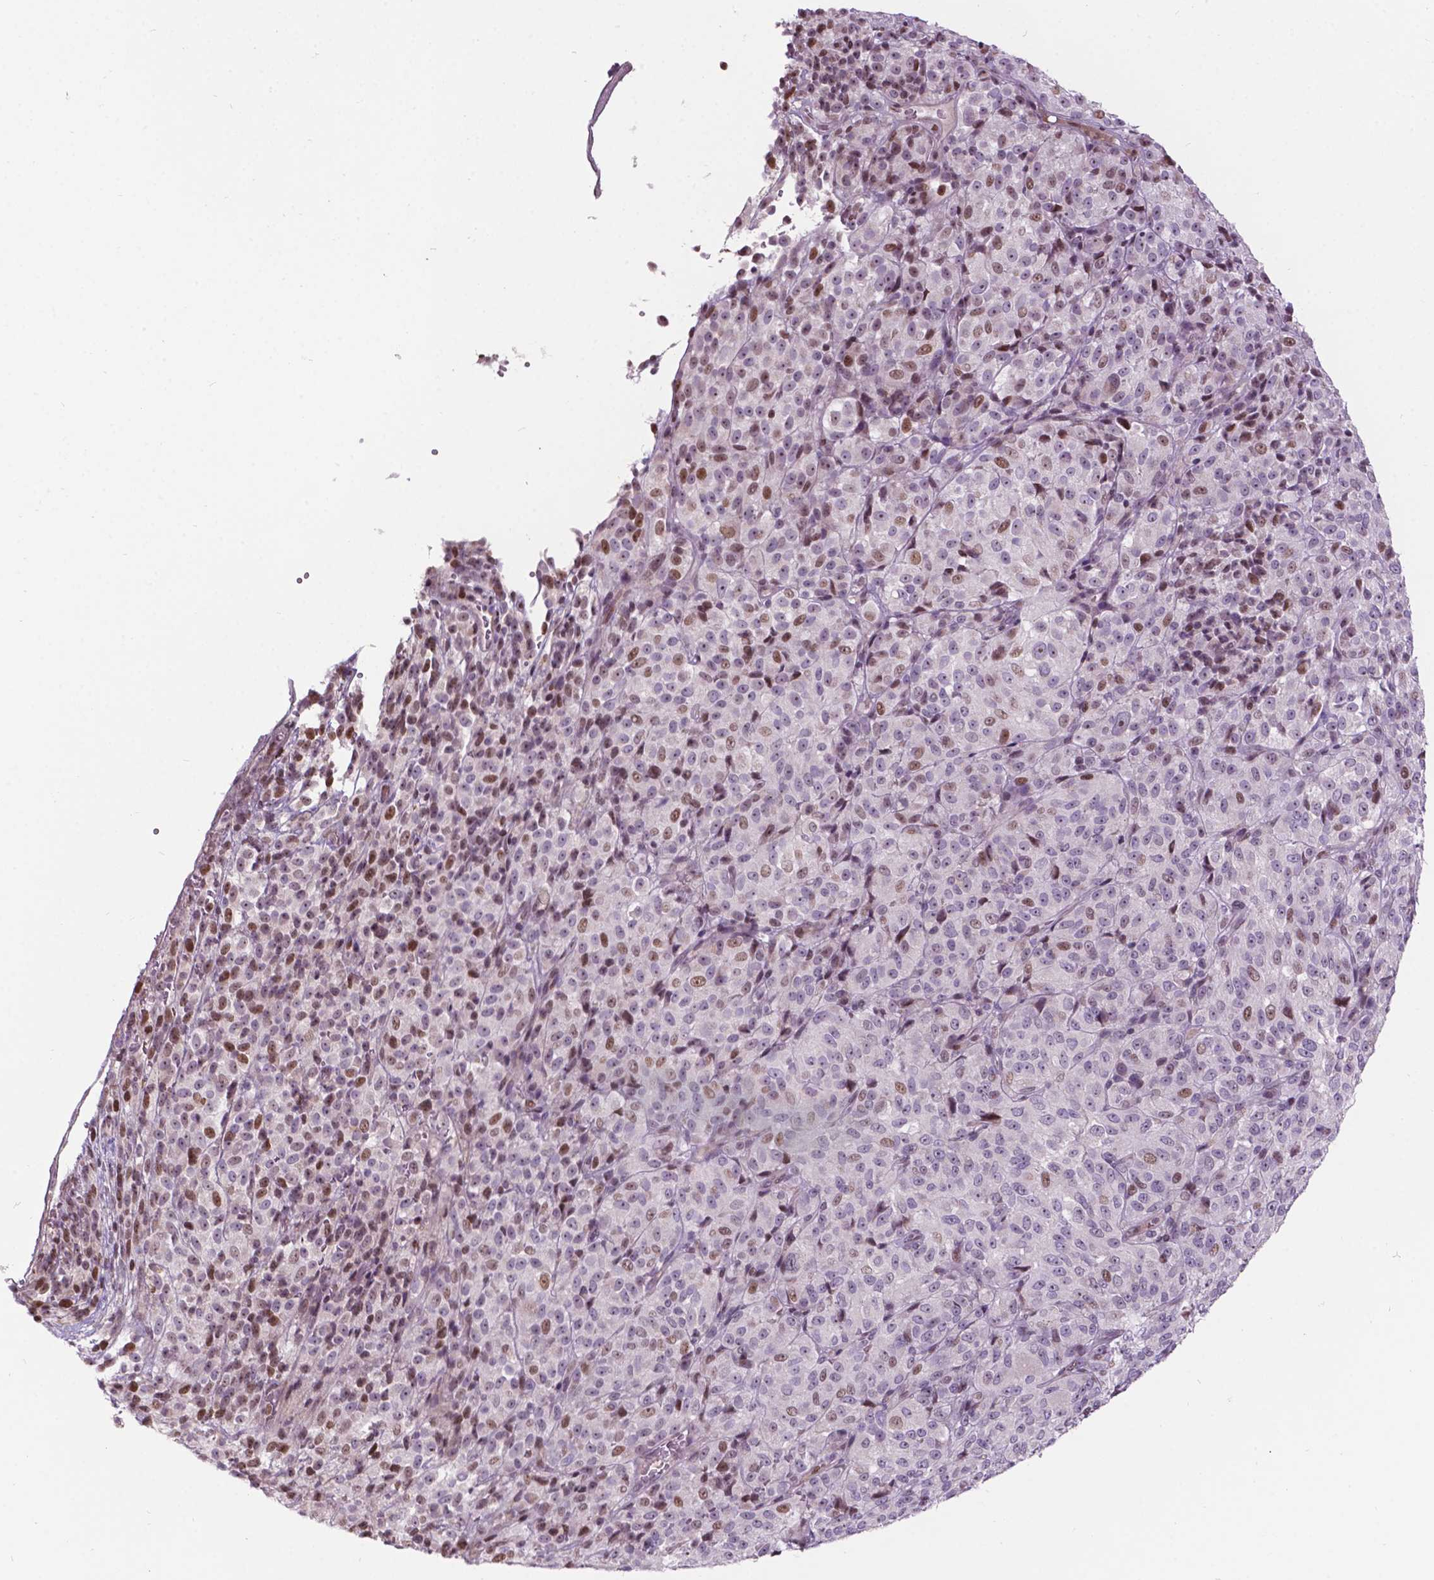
{"staining": {"intensity": "weak", "quantity": "<25%", "location": "nuclear"}, "tissue": "melanoma", "cell_type": "Tumor cells", "image_type": "cancer", "snomed": [{"axis": "morphology", "description": "Malignant melanoma, Metastatic site"}, {"axis": "topography", "description": "Brain"}], "caption": "Immunohistochemistry image of malignant melanoma (metastatic site) stained for a protein (brown), which displays no positivity in tumor cells. (Stains: DAB immunohistochemistry with hematoxylin counter stain, Microscopy: brightfield microscopy at high magnification).", "gene": "PTPN18", "patient": {"sex": "female", "age": 56}}